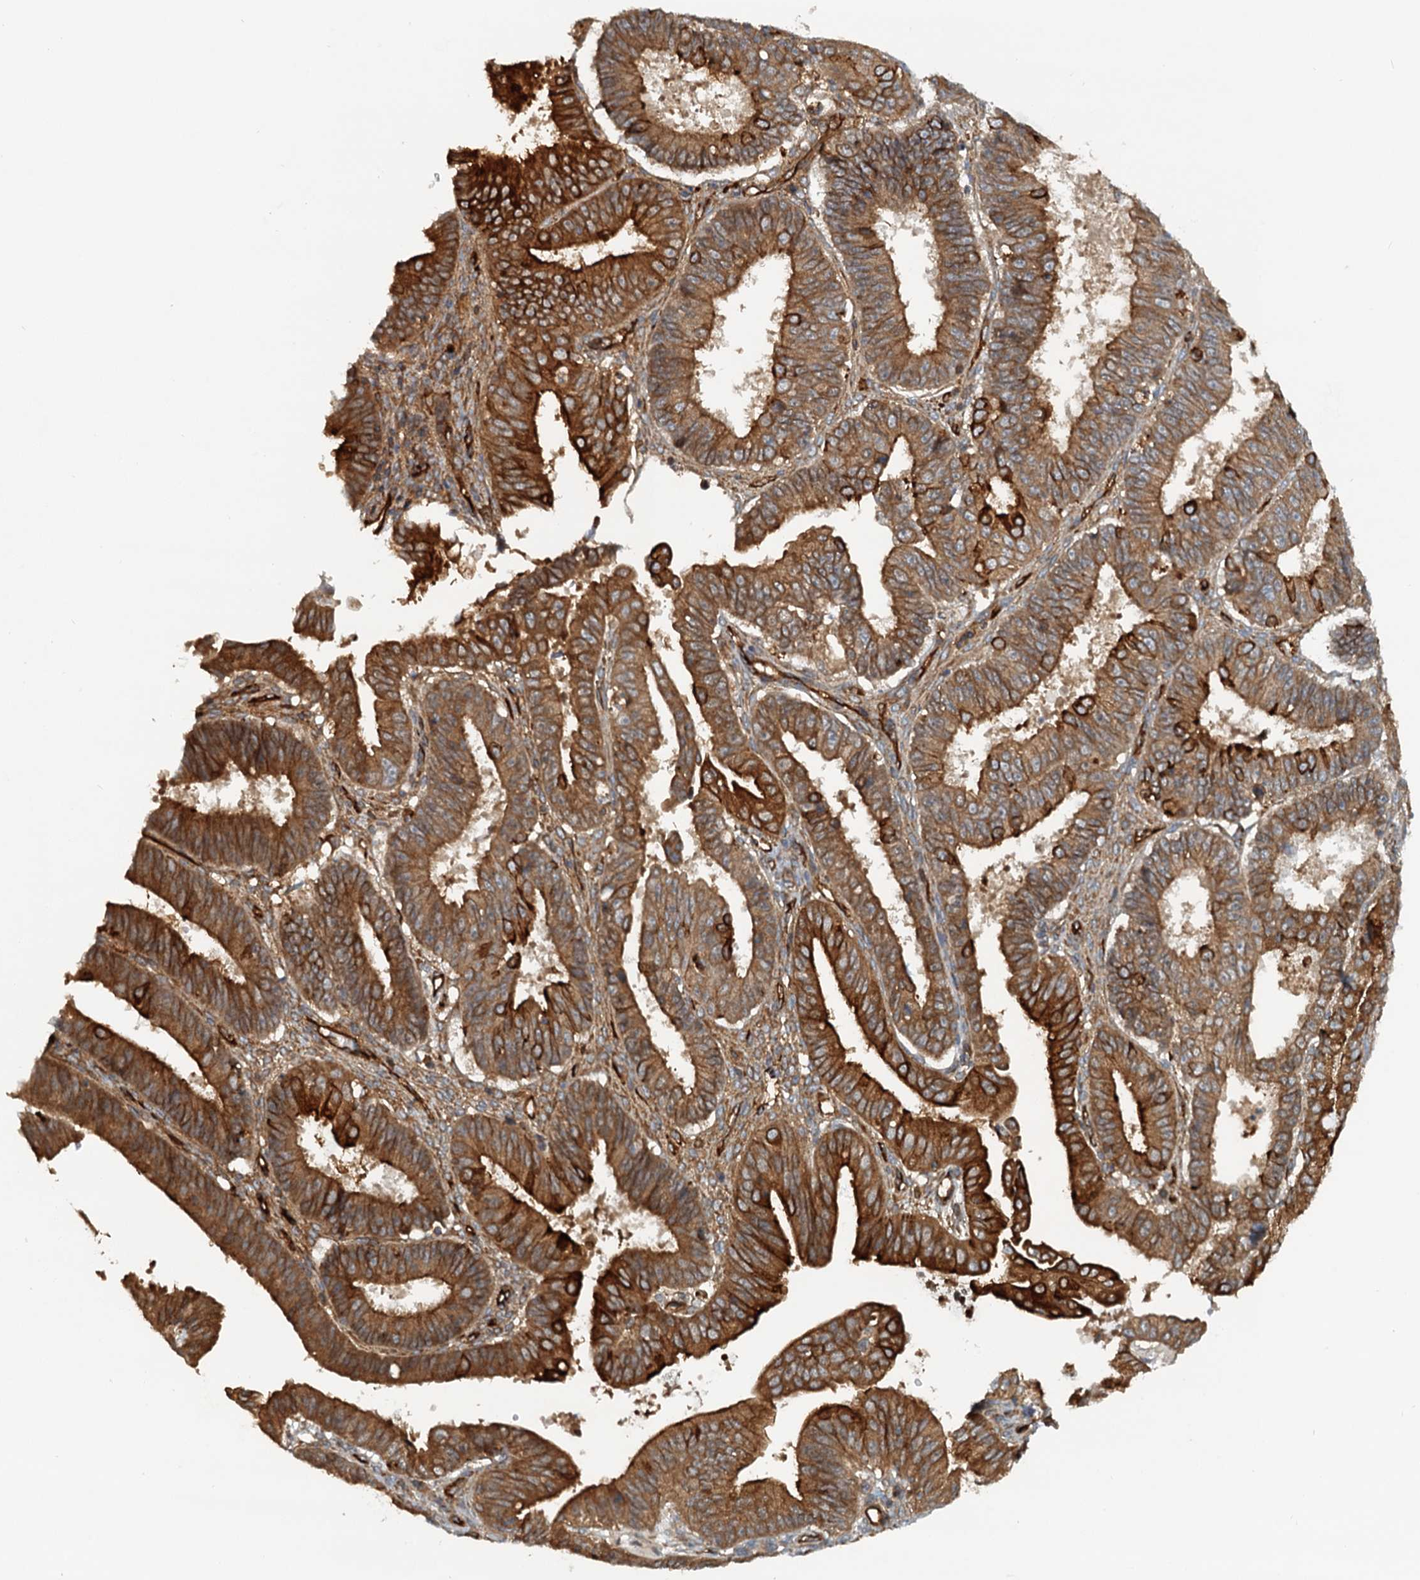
{"staining": {"intensity": "strong", "quantity": ">75%", "location": "cytoplasmic/membranous"}, "tissue": "ovarian cancer", "cell_type": "Tumor cells", "image_type": "cancer", "snomed": [{"axis": "morphology", "description": "Carcinoma, endometroid"}, {"axis": "topography", "description": "Appendix"}, {"axis": "topography", "description": "Ovary"}], "caption": "Brown immunohistochemical staining in ovarian cancer (endometroid carcinoma) demonstrates strong cytoplasmic/membranous staining in about >75% of tumor cells.", "gene": "NIPAL3", "patient": {"sex": "female", "age": 42}}